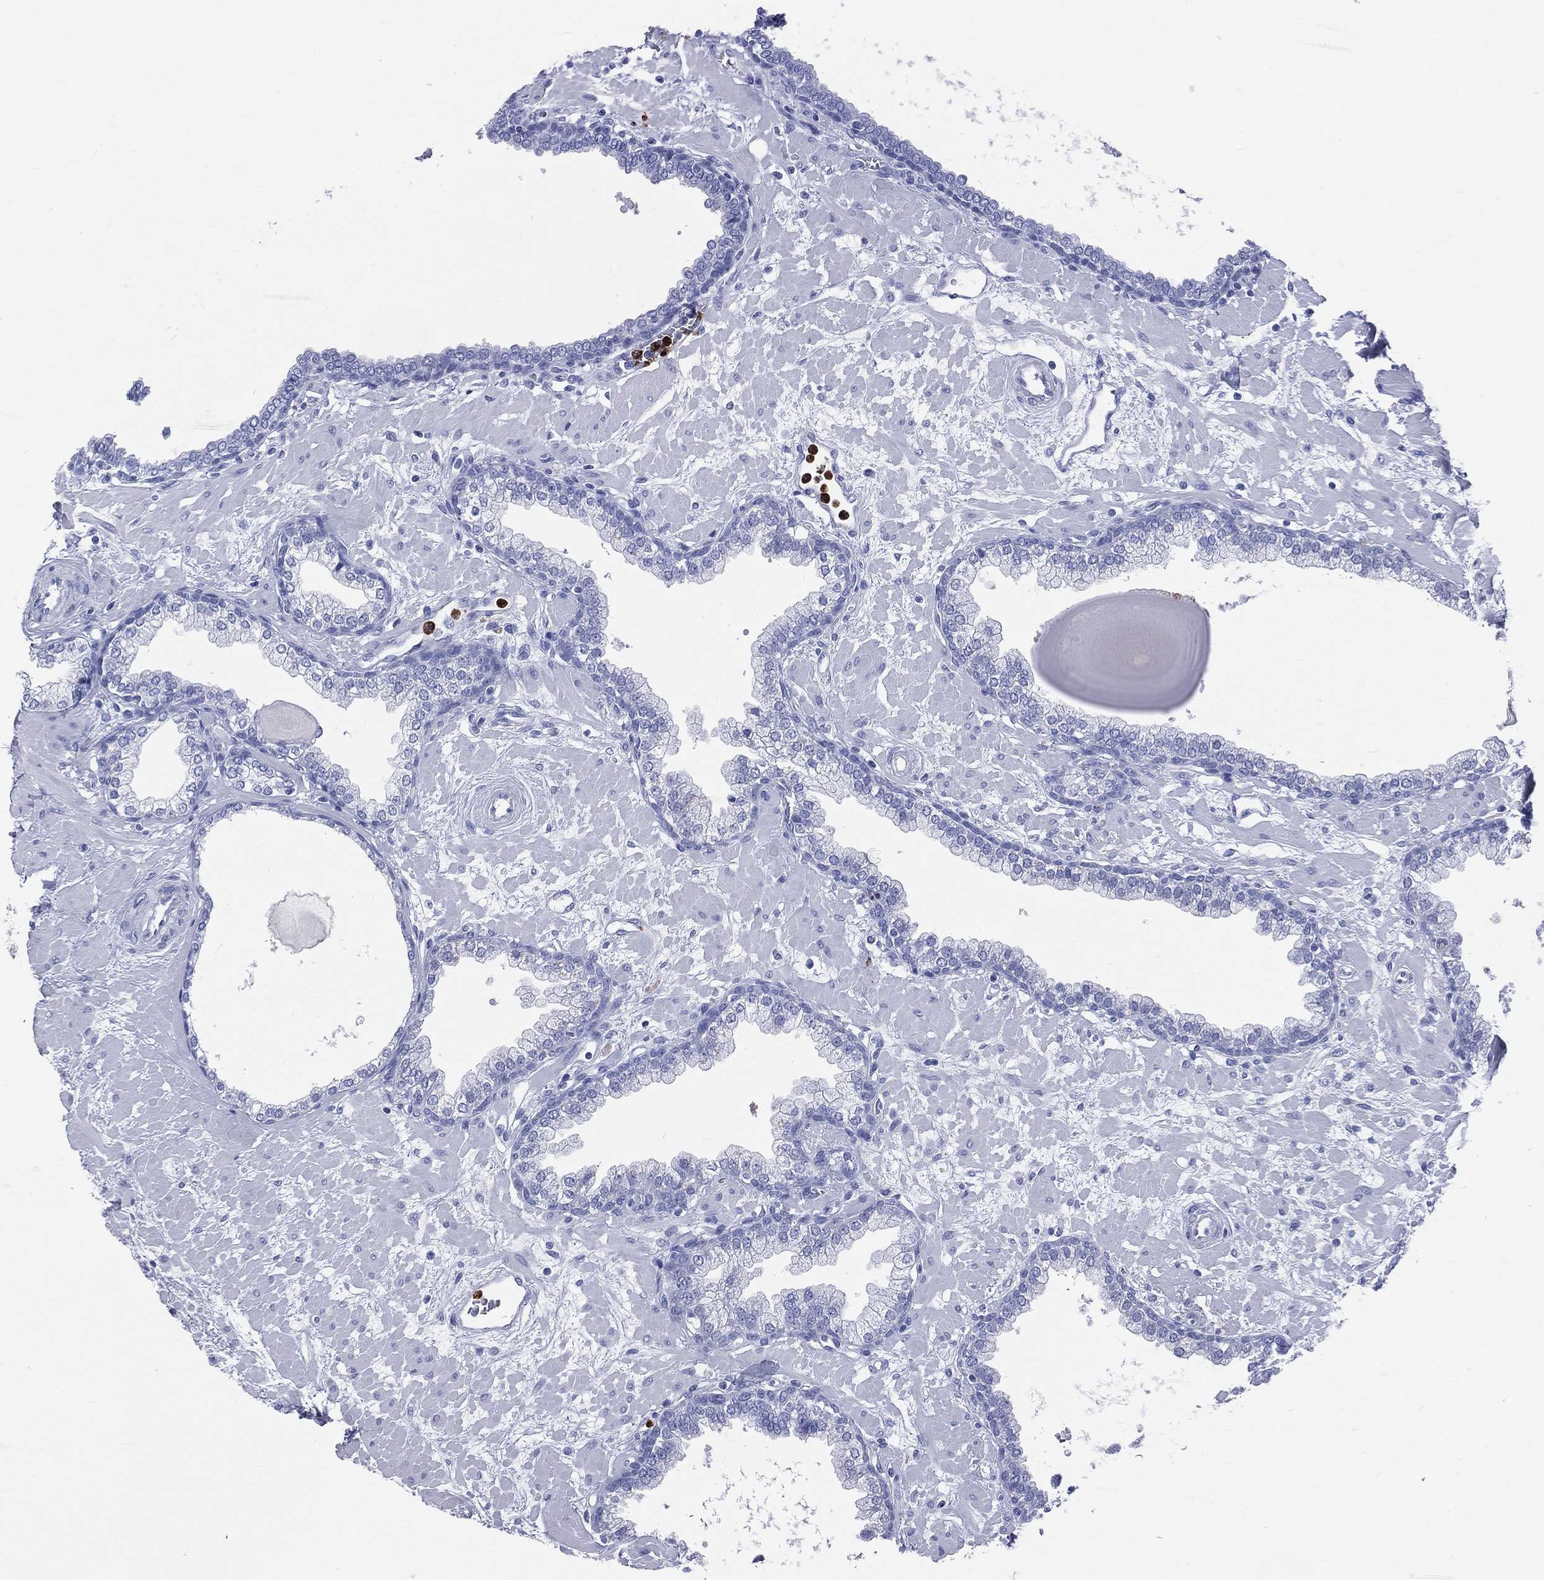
{"staining": {"intensity": "negative", "quantity": "none", "location": "none"}, "tissue": "prostate", "cell_type": "Glandular cells", "image_type": "normal", "snomed": [{"axis": "morphology", "description": "Normal tissue, NOS"}, {"axis": "topography", "description": "Prostate"}], "caption": "Human prostate stained for a protein using IHC reveals no expression in glandular cells.", "gene": "PGLYRP1", "patient": {"sex": "male", "age": 63}}